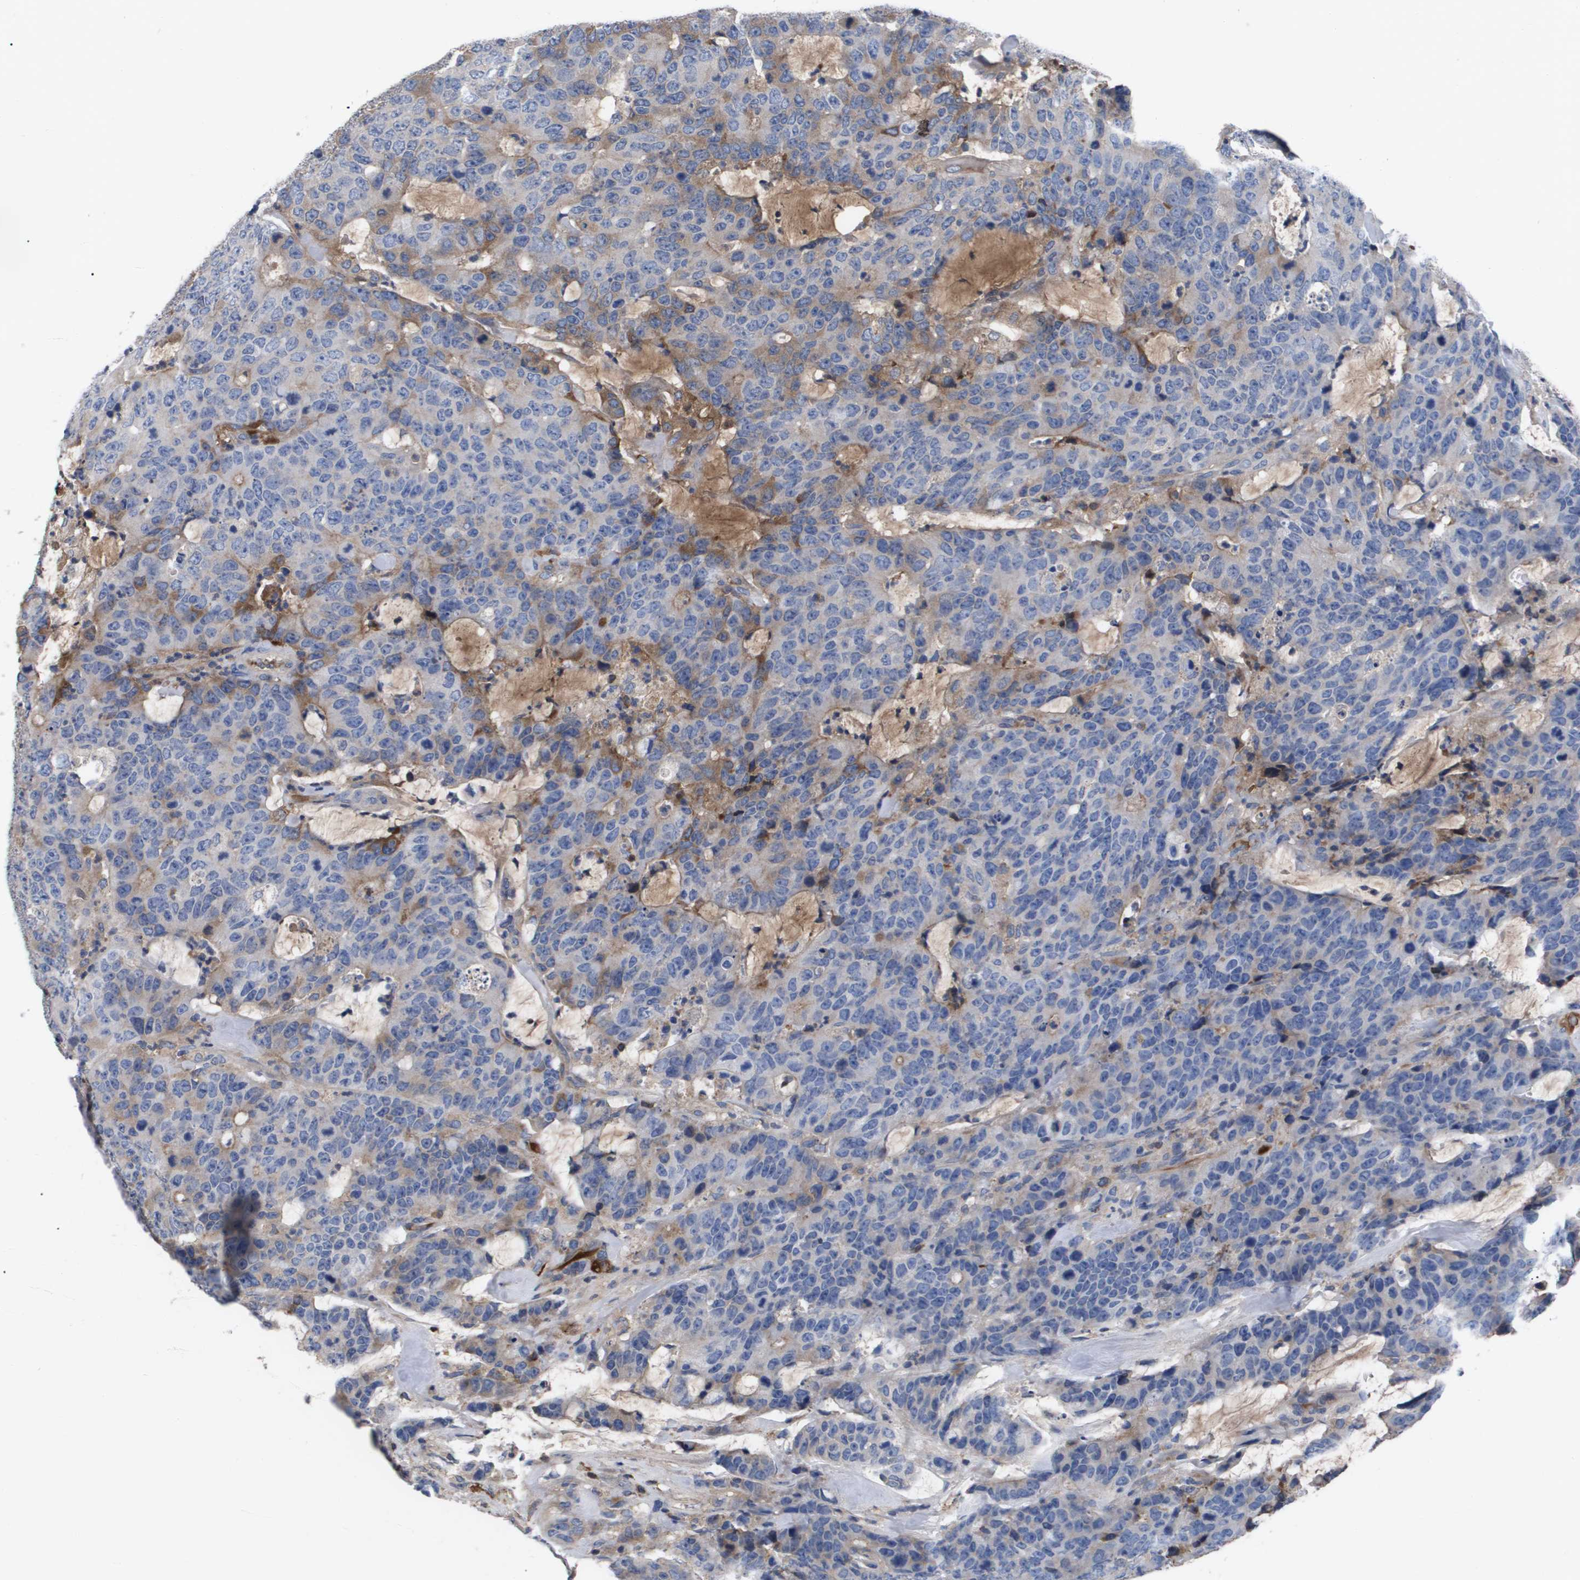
{"staining": {"intensity": "moderate", "quantity": "<25%", "location": "cytoplasmic/membranous"}, "tissue": "colorectal cancer", "cell_type": "Tumor cells", "image_type": "cancer", "snomed": [{"axis": "morphology", "description": "Adenocarcinoma, NOS"}, {"axis": "topography", "description": "Colon"}], "caption": "The photomicrograph demonstrates immunohistochemical staining of colorectal cancer (adenocarcinoma). There is moderate cytoplasmic/membranous positivity is seen in approximately <25% of tumor cells. (Stains: DAB (3,3'-diaminobenzidine) in brown, nuclei in blue, Microscopy: brightfield microscopy at high magnification).", "gene": "SERPINA6", "patient": {"sex": "female", "age": 86}}